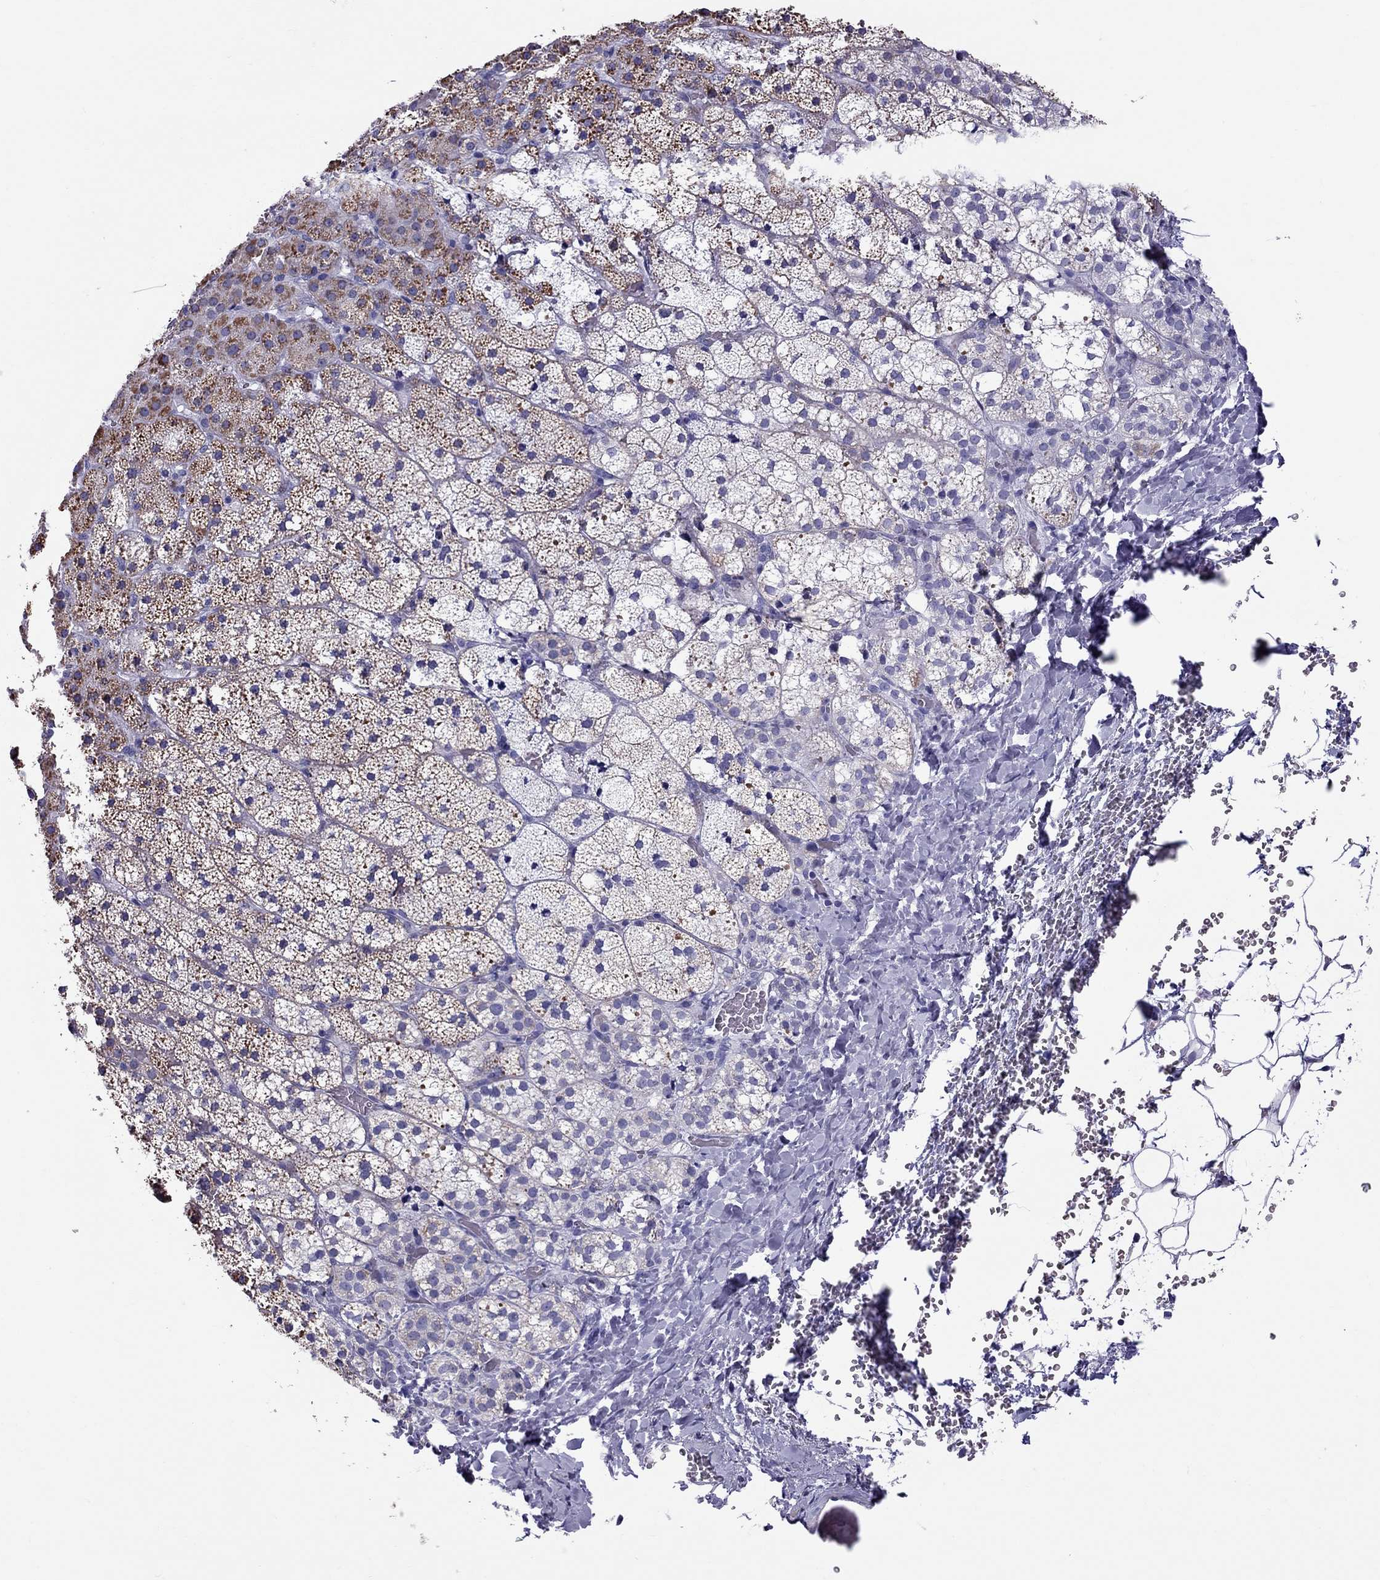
{"staining": {"intensity": "moderate", "quantity": "25%-75%", "location": "cytoplasmic/membranous"}, "tissue": "adrenal gland", "cell_type": "Glandular cells", "image_type": "normal", "snomed": [{"axis": "morphology", "description": "Normal tissue, NOS"}, {"axis": "topography", "description": "Adrenal gland"}], "caption": "Immunohistochemical staining of unremarkable adrenal gland displays moderate cytoplasmic/membranous protein expression in about 25%-75% of glandular cells.", "gene": "TTLL13", "patient": {"sex": "male", "age": 53}}